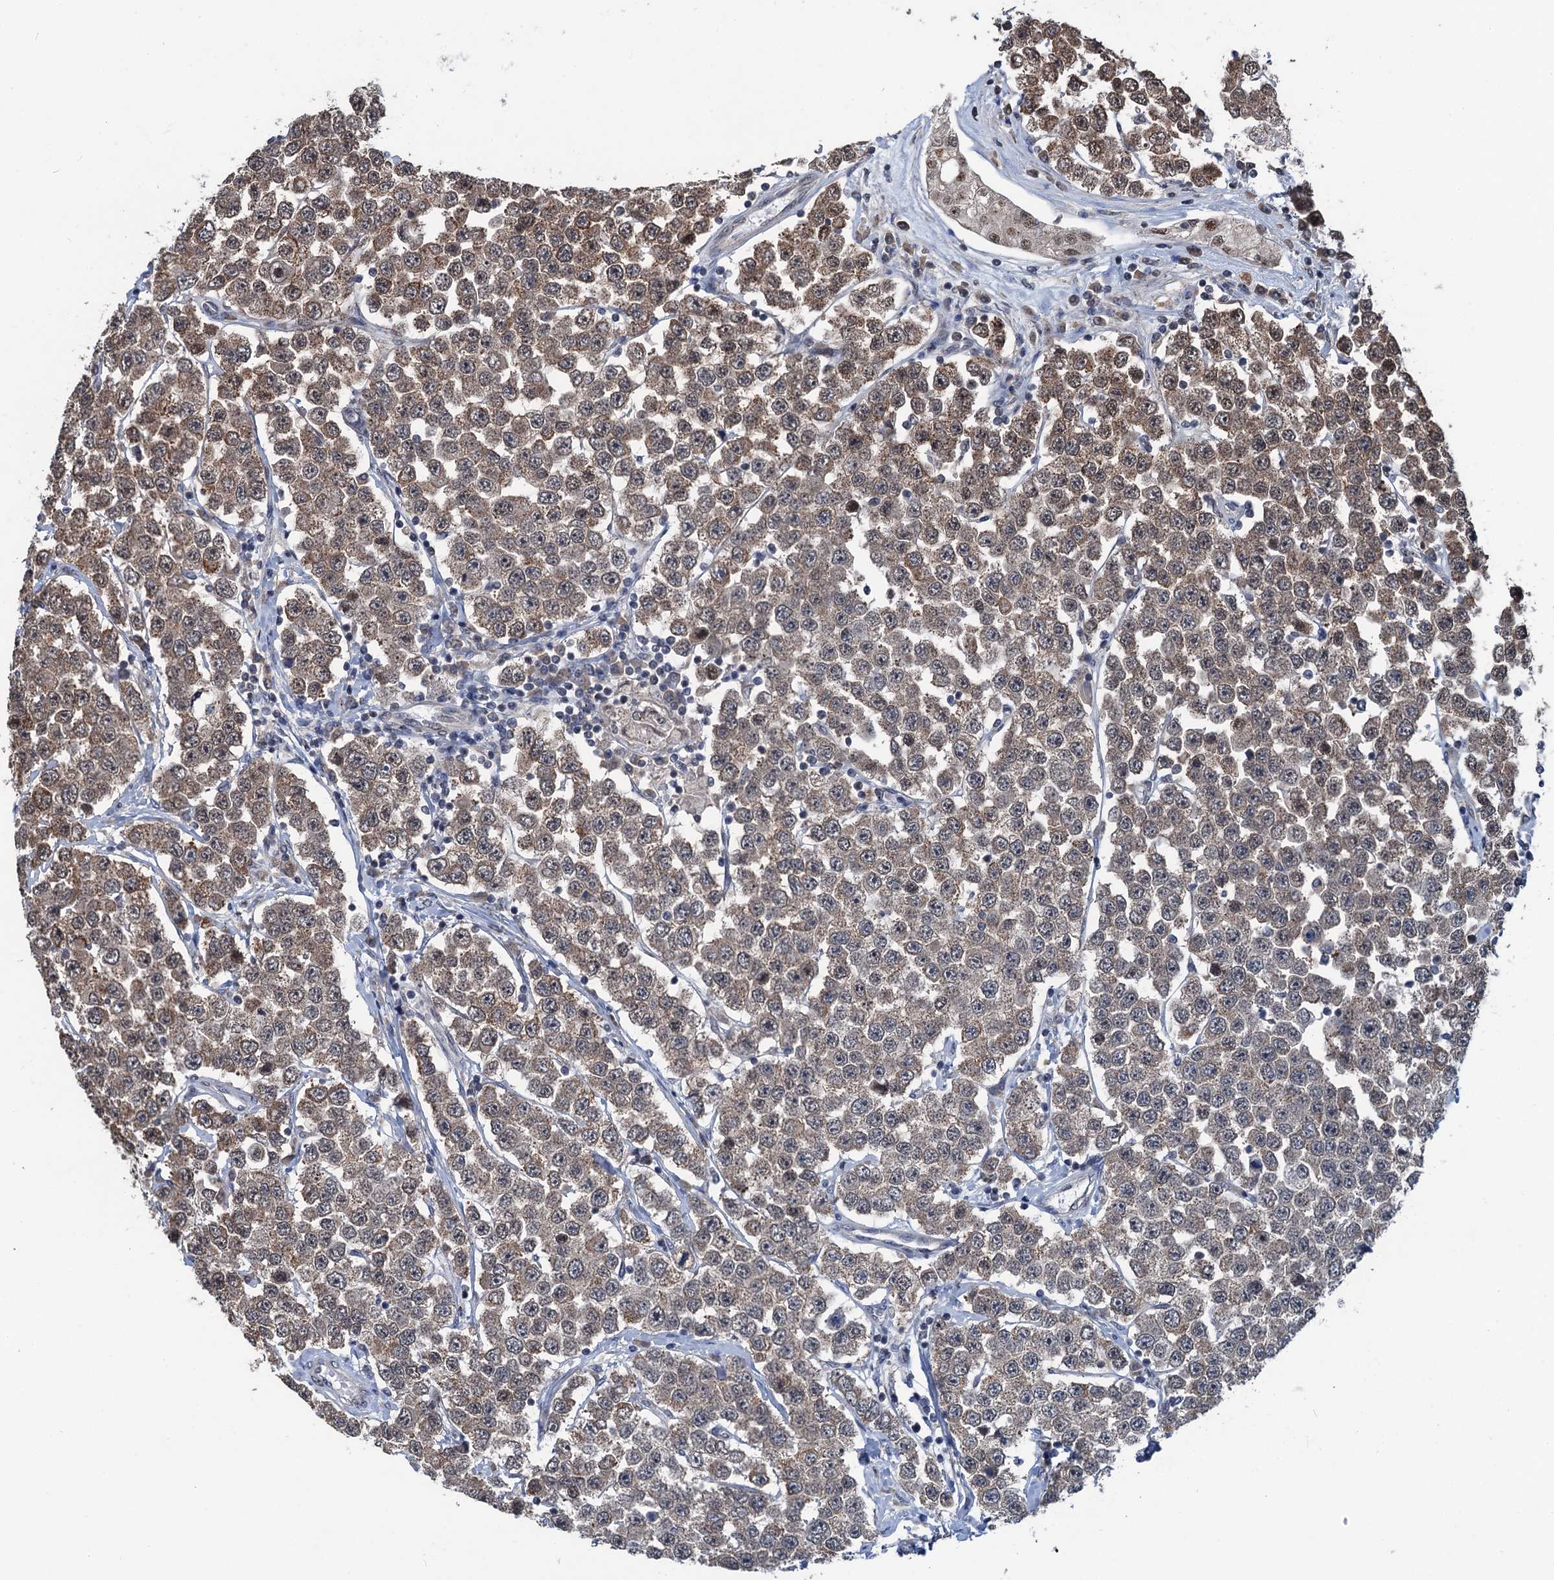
{"staining": {"intensity": "weak", "quantity": ">75%", "location": "cytoplasmic/membranous"}, "tissue": "testis cancer", "cell_type": "Tumor cells", "image_type": "cancer", "snomed": [{"axis": "morphology", "description": "Seminoma, NOS"}, {"axis": "topography", "description": "Testis"}], "caption": "Testis cancer stained for a protein demonstrates weak cytoplasmic/membranous positivity in tumor cells.", "gene": "RASSF4", "patient": {"sex": "male", "age": 28}}